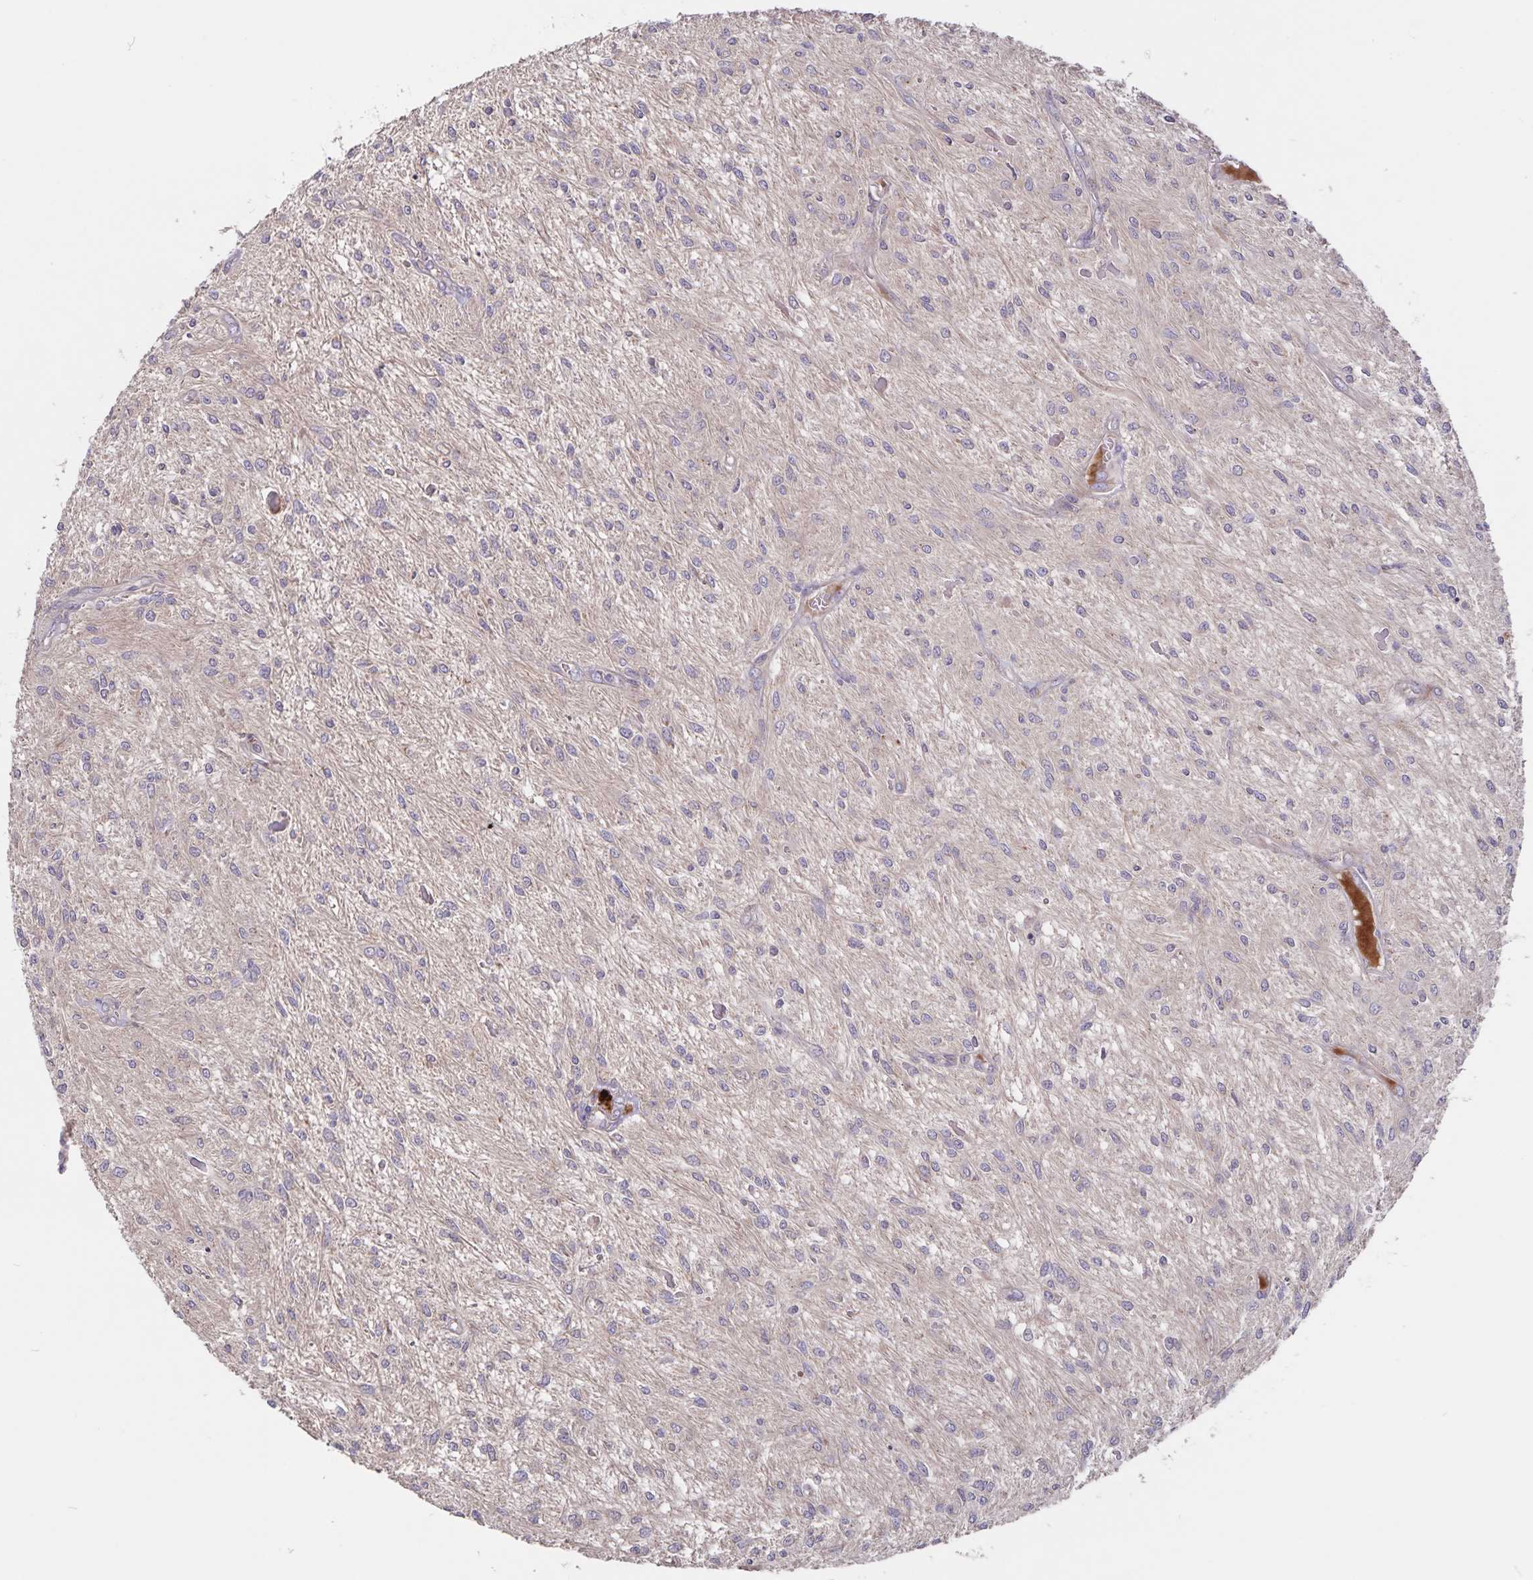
{"staining": {"intensity": "negative", "quantity": "none", "location": "none"}, "tissue": "glioma", "cell_type": "Tumor cells", "image_type": "cancer", "snomed": [{"axis": "morphology", "description": "Glioma, malignant, Low grade"}, {"axis": "topography", "description": "Cerebellum"}], "caption": "DAB immunohistochemical staining of glioma shows no significant expression in tumor cells. Brightfield microscopy of IHC stained with DAB (3,3'-diaminobenzidine) (brown) and hematoxylin (blue), captured at high magnification.", "gene": "FBXL16", "patient": {"sex": "female", "age": 14}}